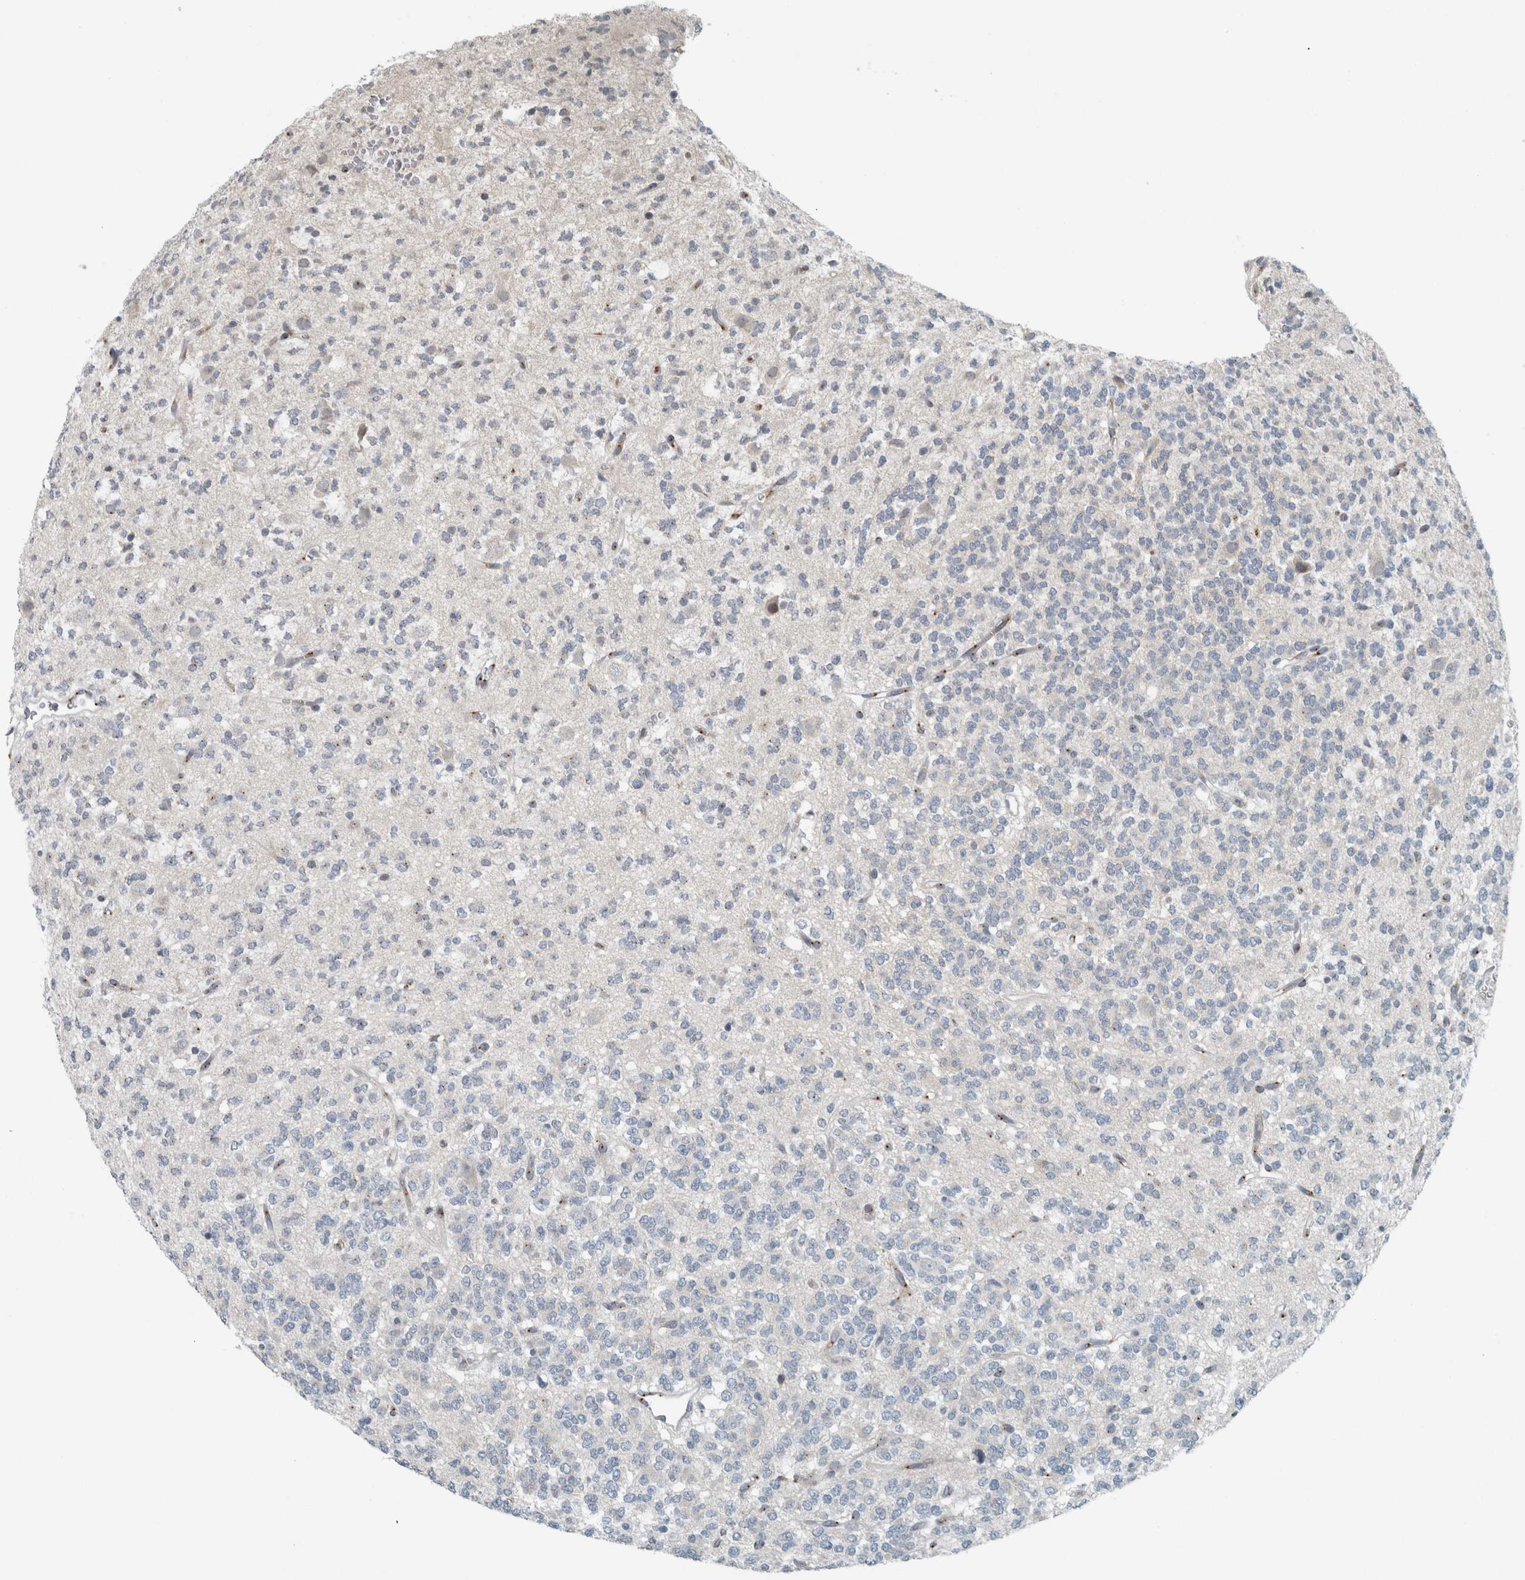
{"staining": {"intensity": "negative", "quantity": "none", "location": "none"}, "tissue": "glioma", "cell_type": "Tumor cells", "image_type": "cancer", "snomed": [{"axis": "morphology", "description": "Glioma, malignant, Low grade"}, {"axis": "topography", "description": "Brain"}], "caption": "Immunohistochemical staining of malignant glioma (low-grade) reveals no significant staining in tumor cells.", "gene": "KIF1C", "patient": {"sex": "male", "age": 38}}